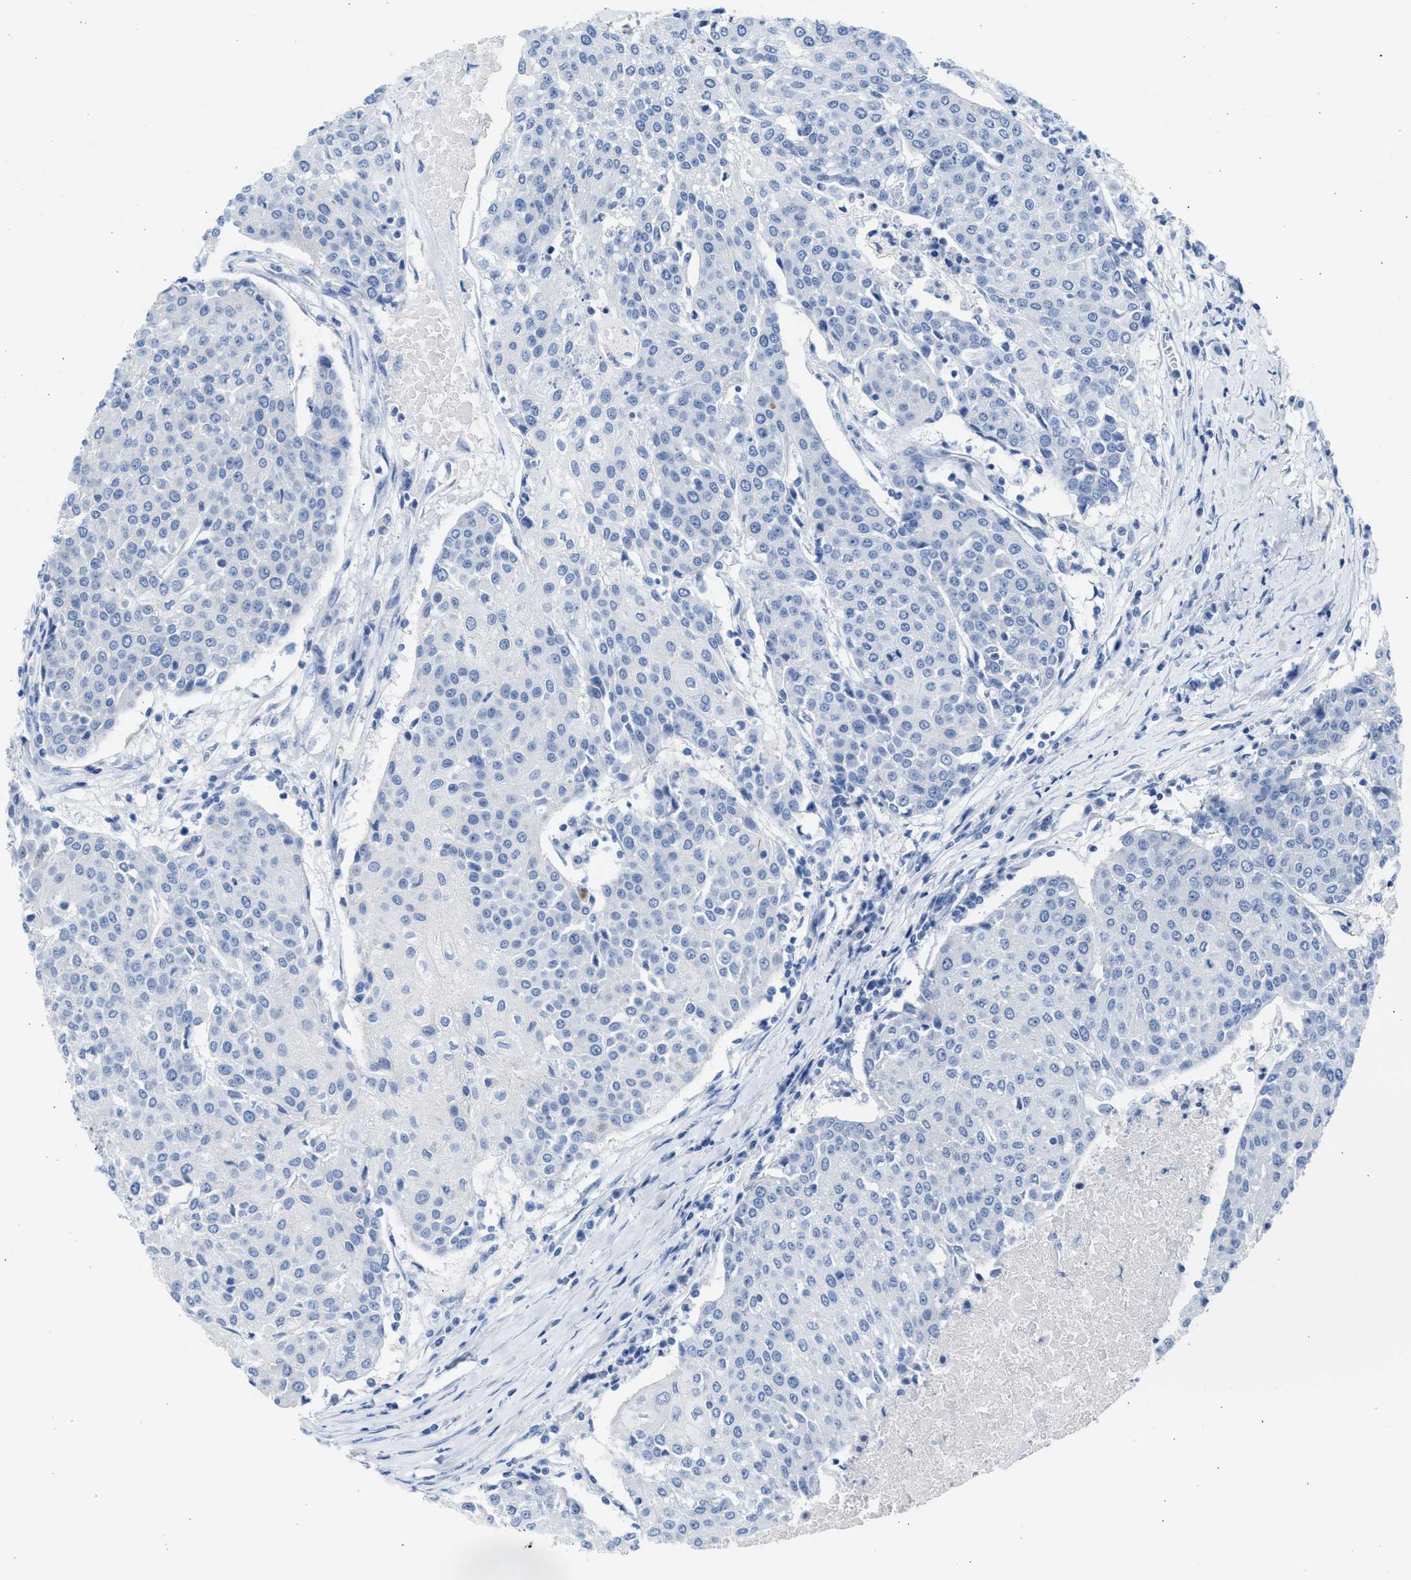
{"staining": {"intensity": "negative", "quantity": "none", "location": "none"}, "tissue": "urothelial cancer", "cell_type": "Tumor cells", "image_type": "cancer", "snomed": [{"axis": "morphology", "description": "Urothelial carcinoma, High grade"}, {"axis": "topography", "description": "Urinary bladder"}], "caption": "High-grade urothelial carcinoma was stained to show a protein in brown. There is no significant positivity in tumor cells.", "gene": "SPATA3", "patient": {"sex": "female", "age": 85}}